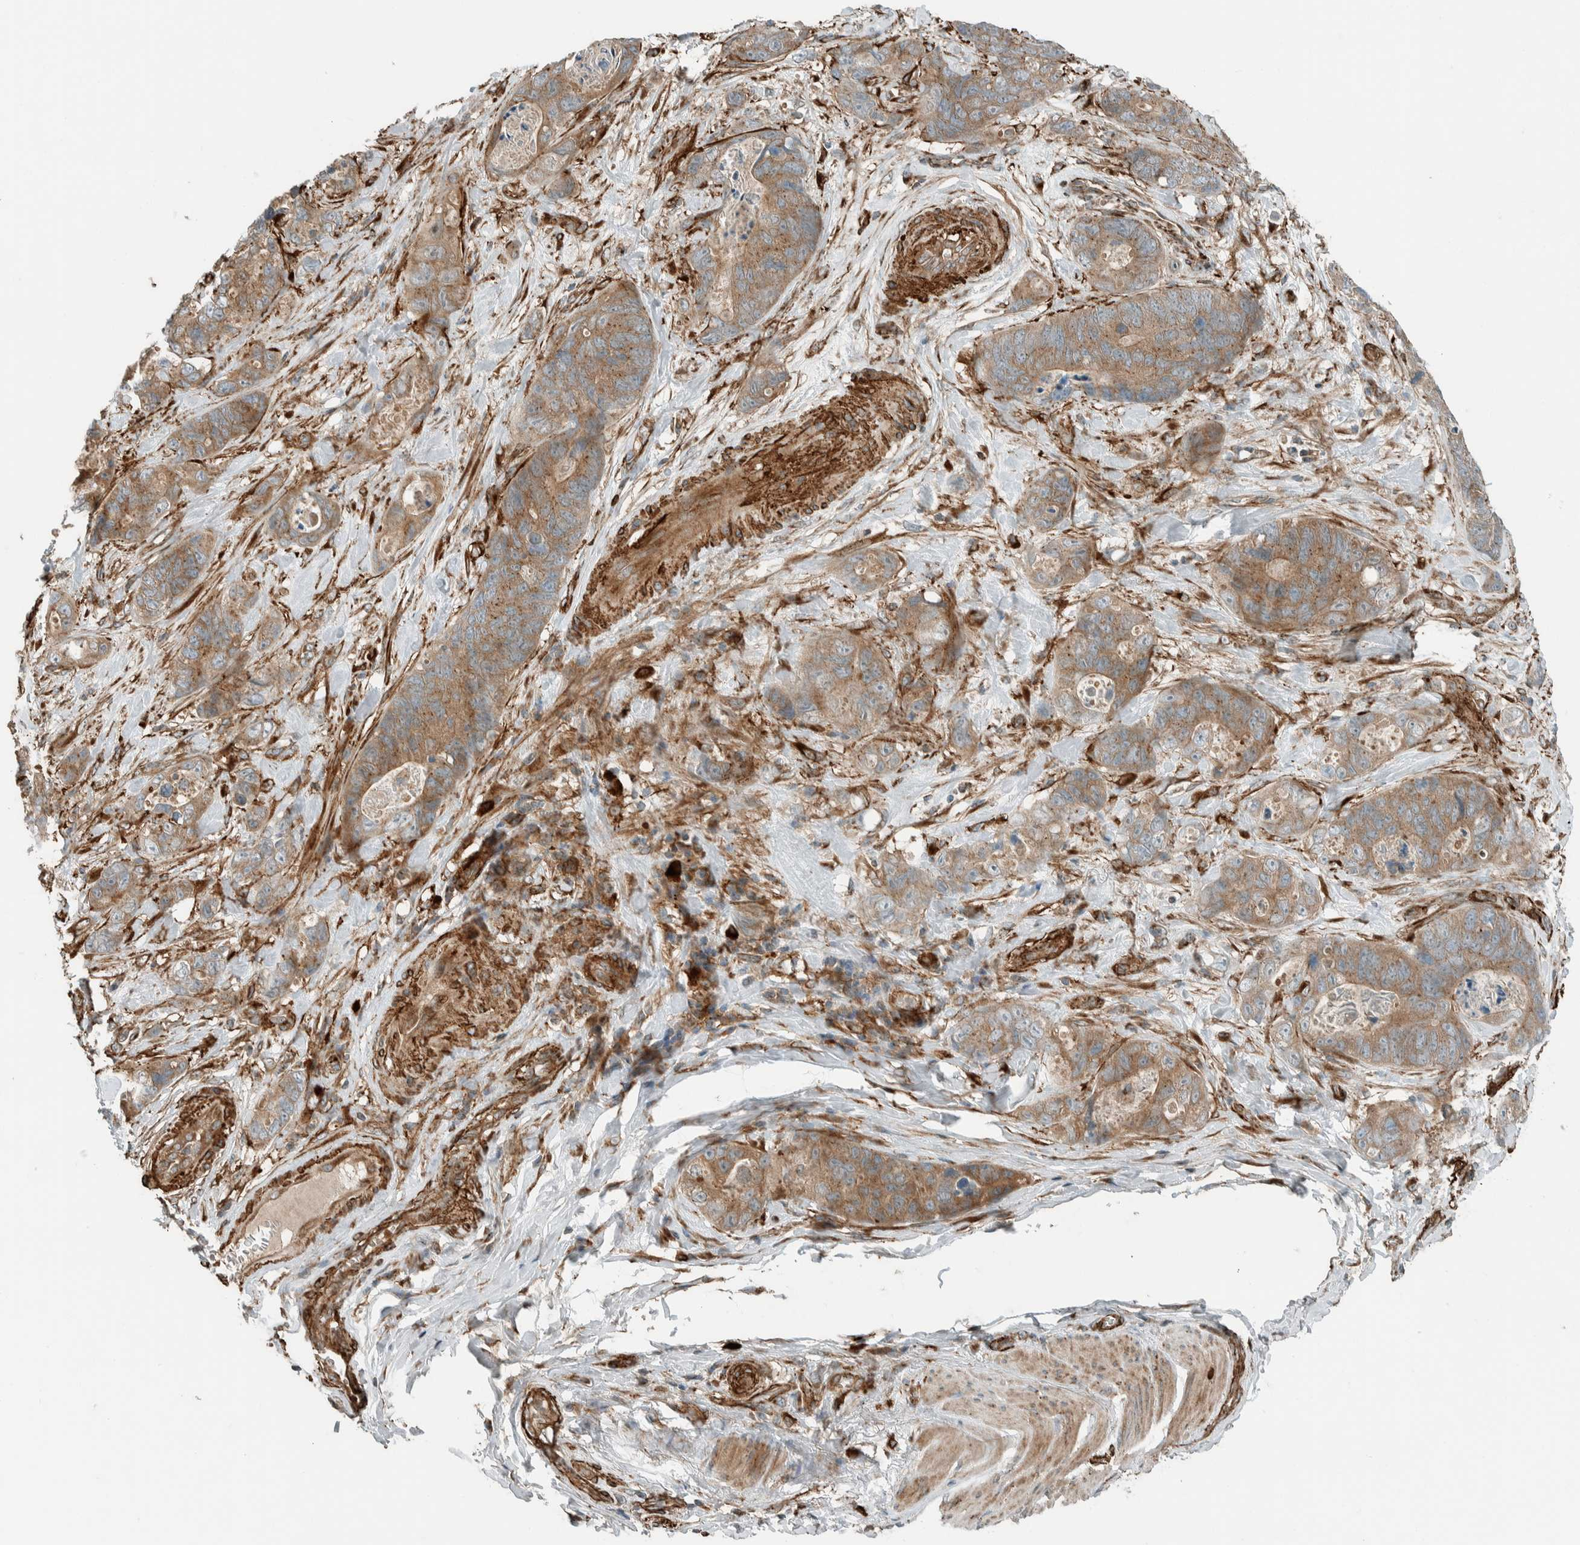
{"staining": {"intensity": "moderate", "quantity": ">75%", "location": "cytoplasmic/membranous"}, "tissue": "stomach cancer", "cell_type": "Tumor cells", "image_type": "cancer", "snomed": [{"axis": "morphology", "description": "Normal tissue, NOS"}, {"axis": "morphology", "description": "Adenocarcinoma, NOS"}, {"axis": "topography", "description": "Stomach"}], "caption": "Human stomach adenocarcinoma stained for a protein (brown) exhibits moderate cytoplasmic/membranous positive positivity in approximately >75% of tumor cells.", "gene": "EXOC7", "patient": {"sex": "female", "age": 89}}